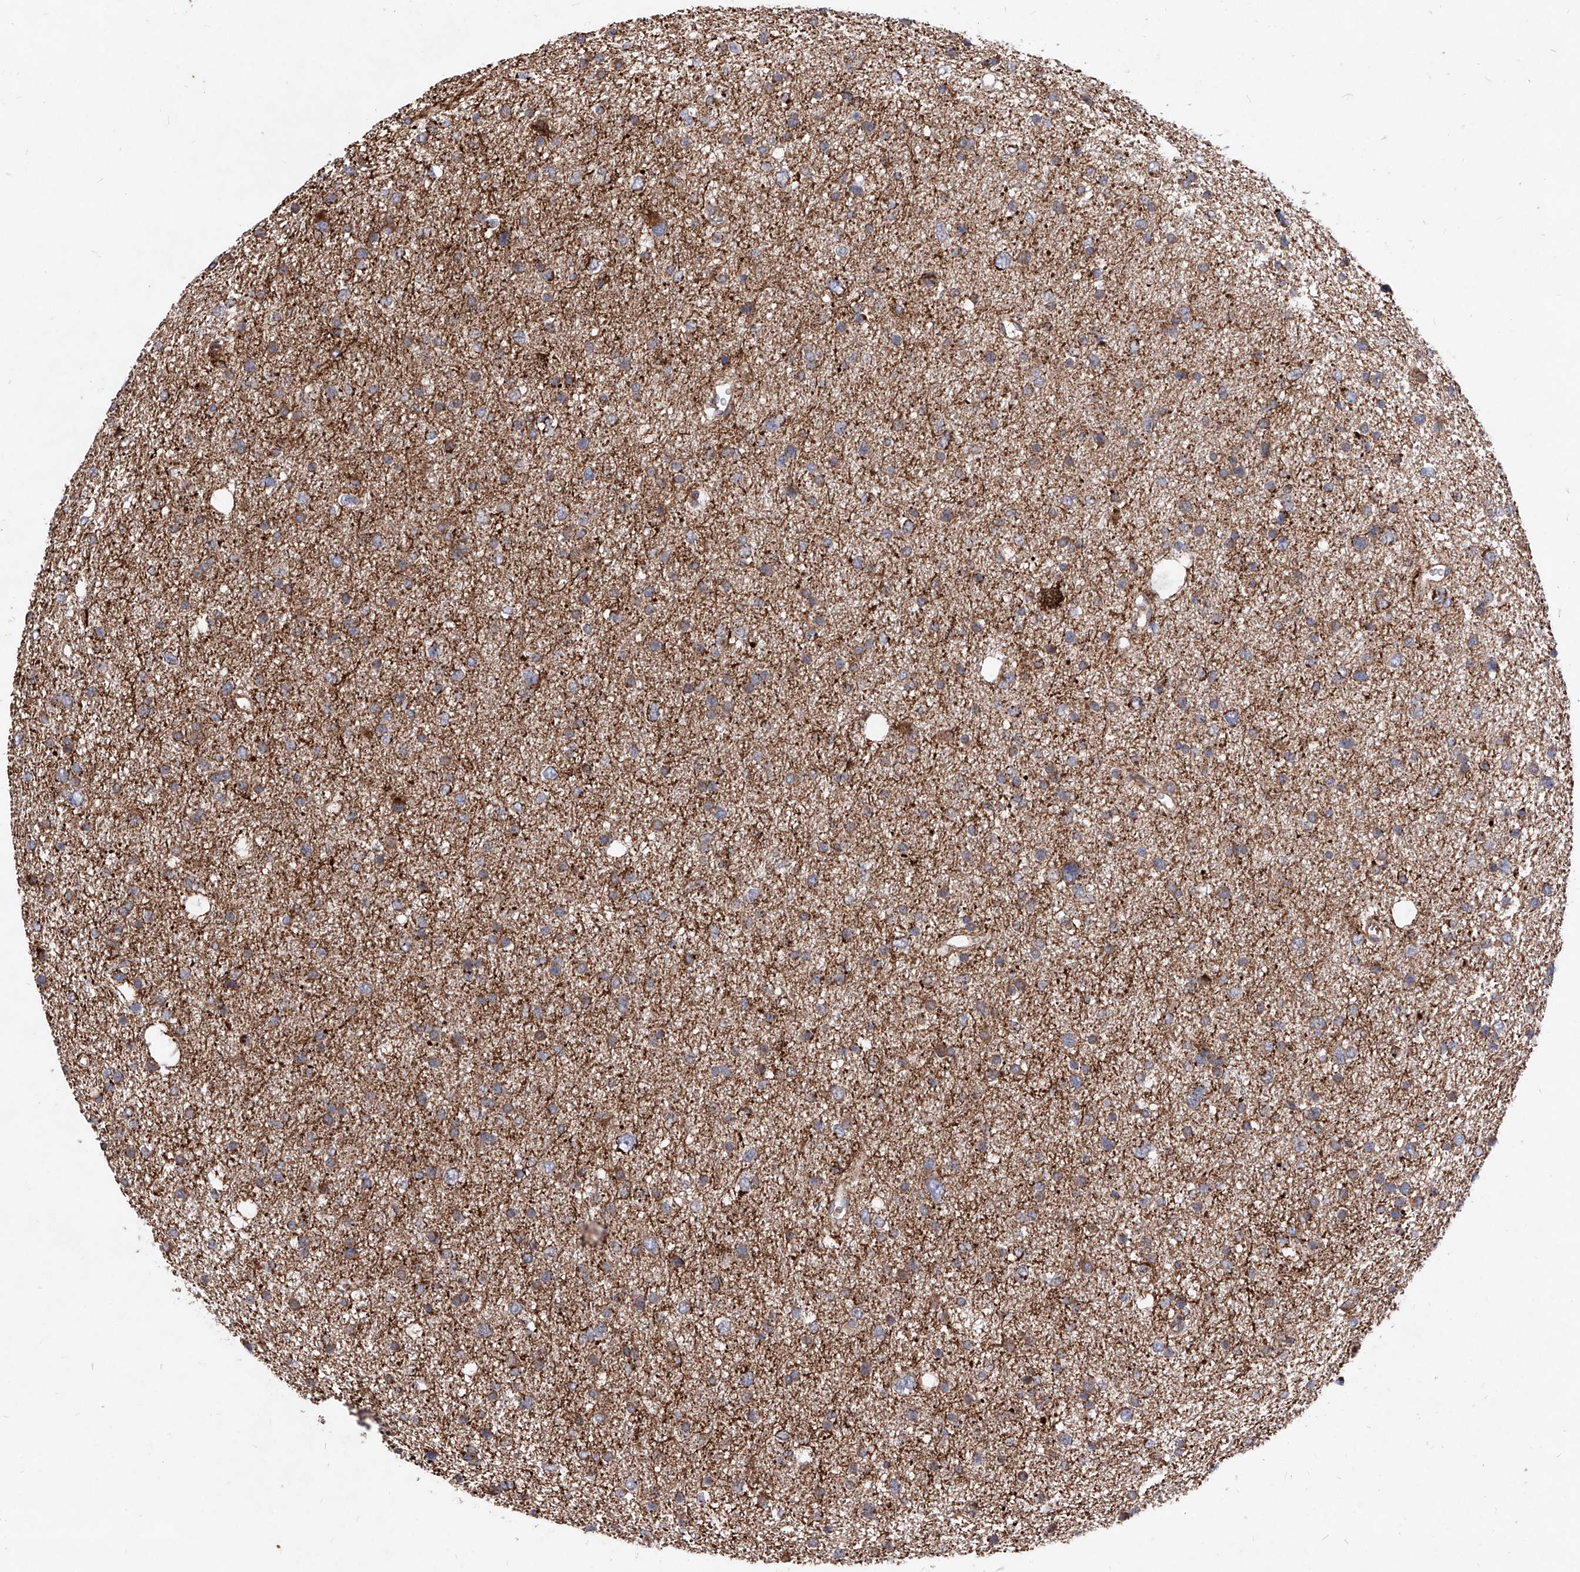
{"staining": {"intensity": "moderate", "quantity": ">75%", "location": "cytoplasmic/membranous"}, "tissue": "glioma", "cell_type": "Tumor cells", "image_type": "cancer", "snomed": [{"axis": "morphology", "description": "Glioma, malignant, Low grade"}, {"axis": "topography", "description": "Brain"}], "caption": "Moderate cytoplasmic/membranous positivity for a protein is appreciated in about >75% of tumor cells of glioma using immunohistochemistry.", "gene": "SEMA6A", "patient": {"sex": "female", "age": 37}}